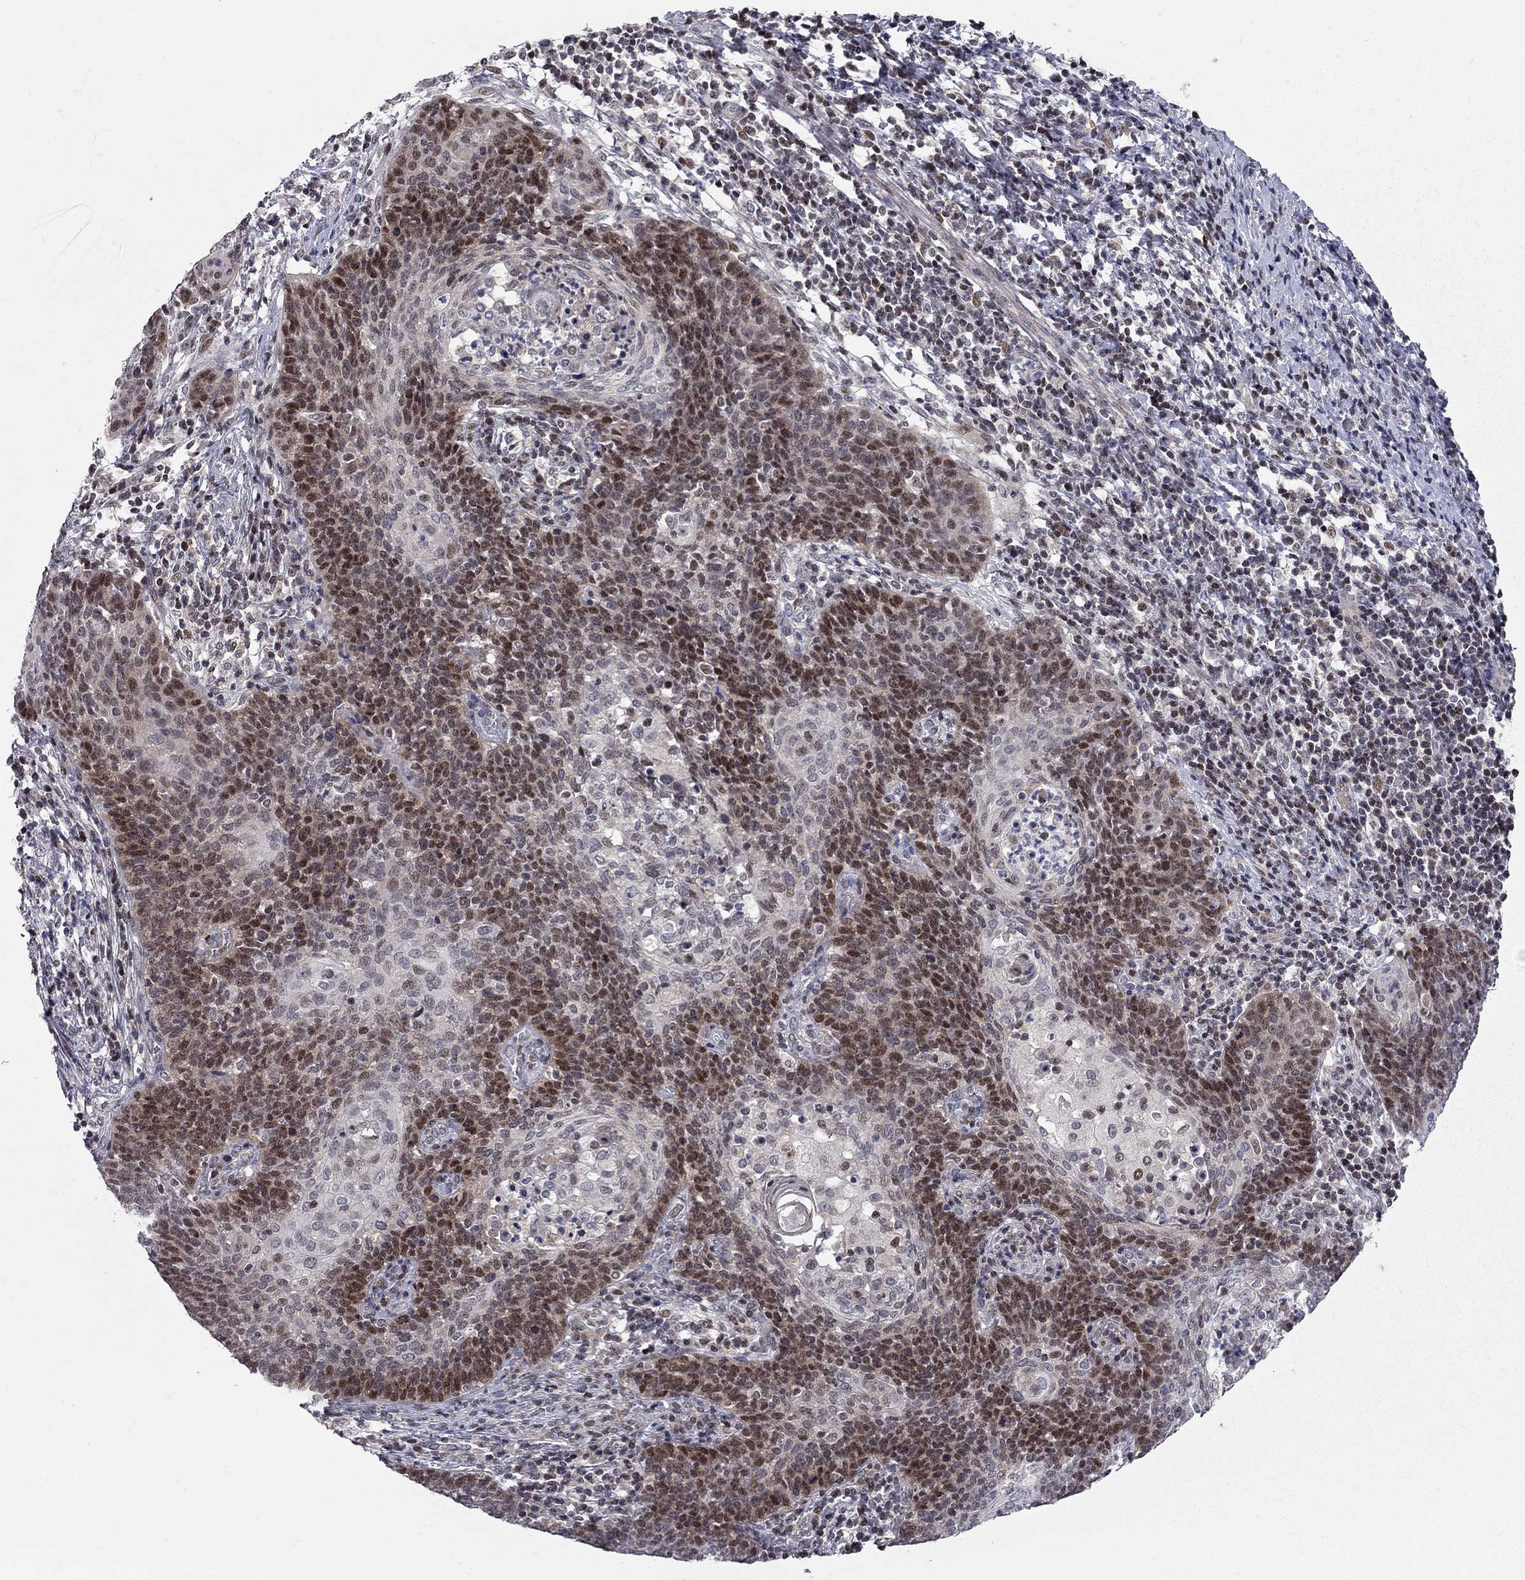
{"staining": {"intensity": "moderate", "quantity": "<25%", "location": "nuclear"}, "tissue": "cervical cancer", "cell_type": "Tumor cells", "image_type": "cancer", "snomed": [{"axis": "morphology", "description": "Squamous cell carcinoma, NOS"}, {"axis": "topography", "description": "Cervix"}], "caption": "Cervical cancer was stained to show a protein in brown. There is low levels of moderate nuclear staining in approximately <25% of tumor cells.", "gene": "HDAC3", "patient": {"sex": "female", "age": 39}}